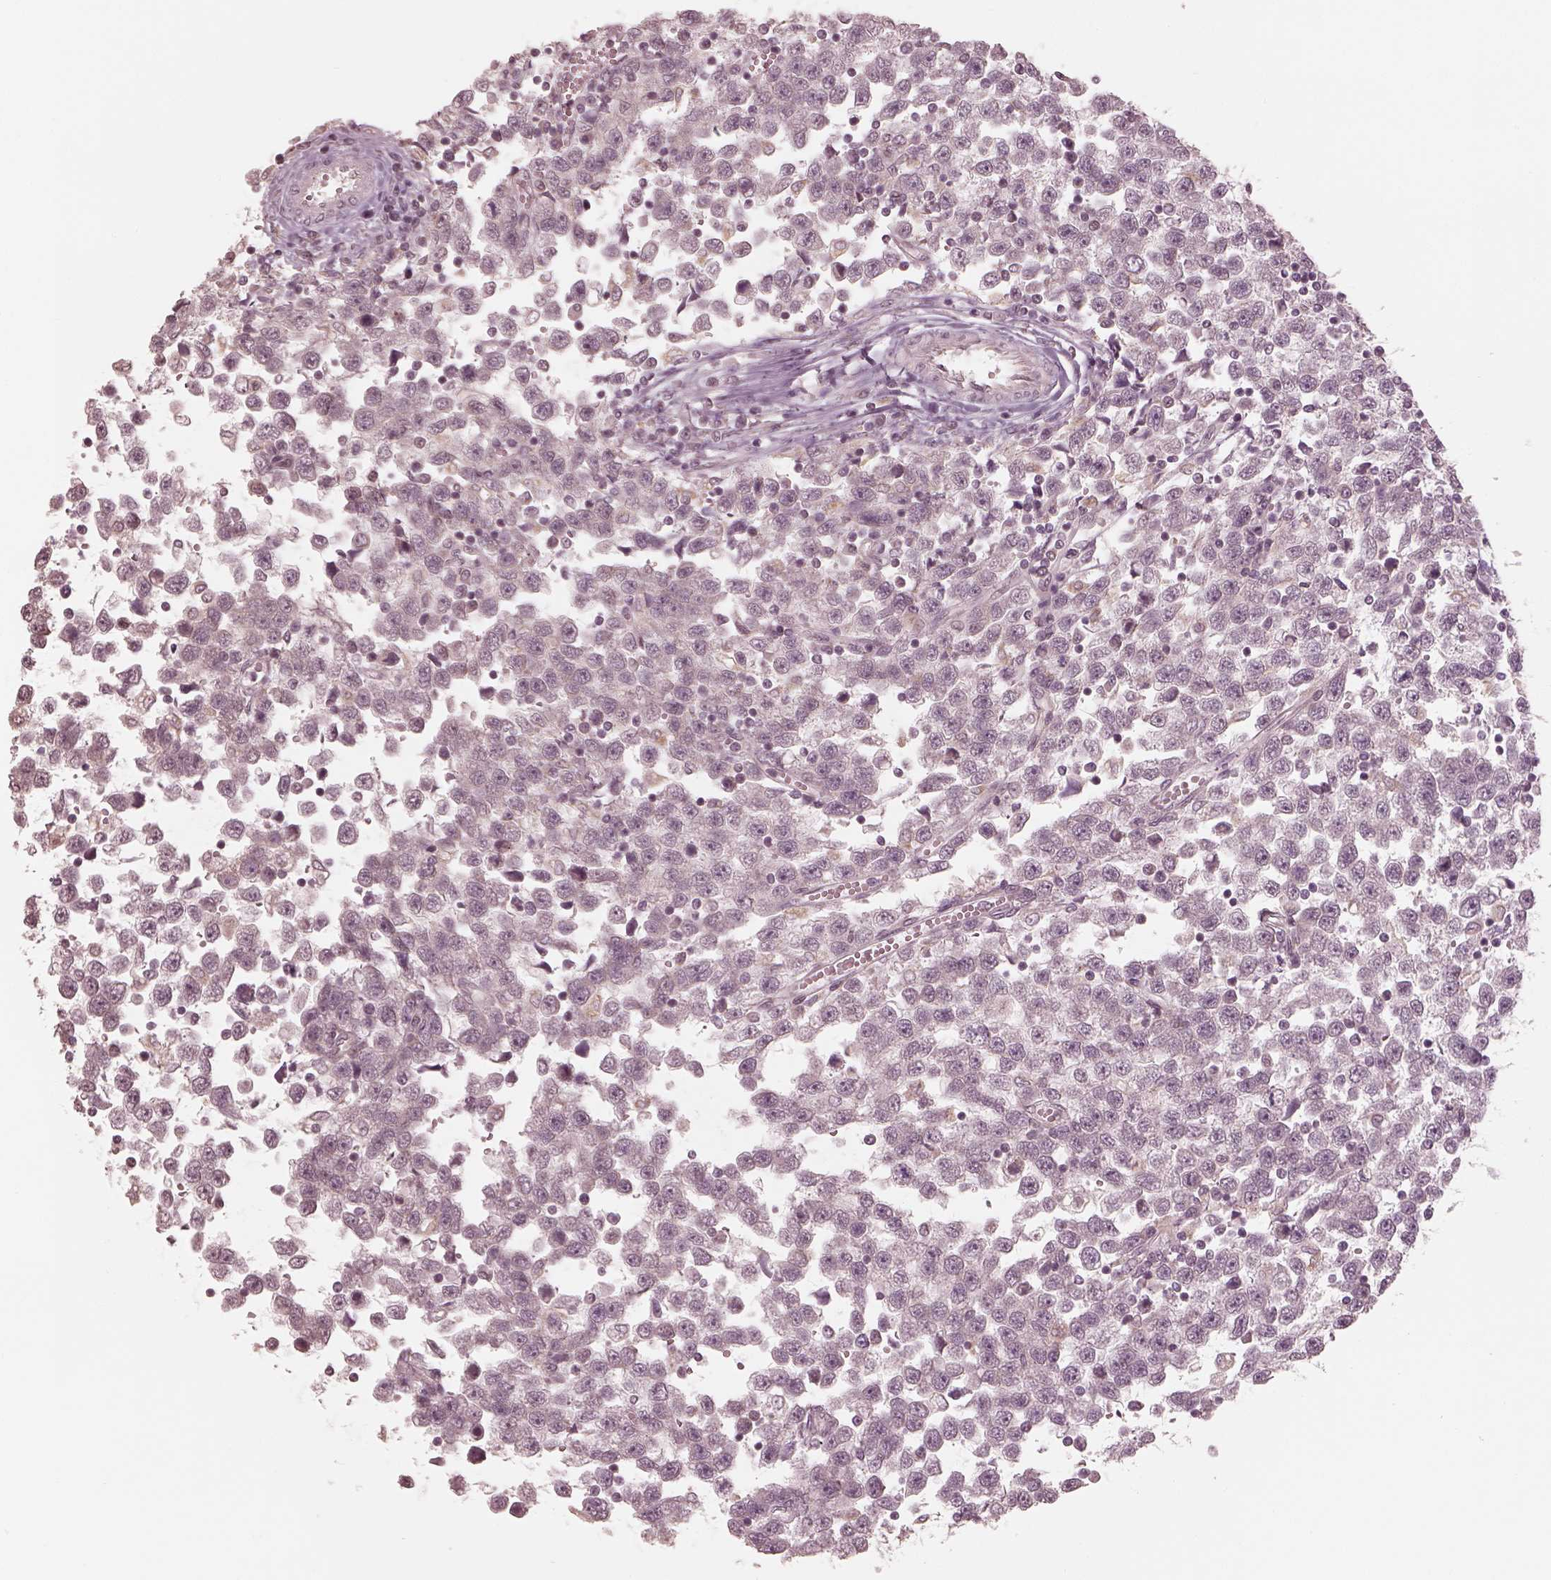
{"staining": {"intensity": "negative", "quantity": "none", "location": "none"}, "tissue": "testis cancer", "cell_type": "Tumor cells", "image_type": "cancer", "snomed": [{"axis": "morphology", "description": "Seminoma, NOS"}, {"axis": "topography", "description": "Testis"}], "caption": "An IHC image of testis cancer is shown. There is no staining in tumor cells of testis cancer. (DAB immunohistochemistry (IHC) with hematoxylin counter stain).", "gene": "IQCB1", "patient": {"sex": "male", "age": 34}}